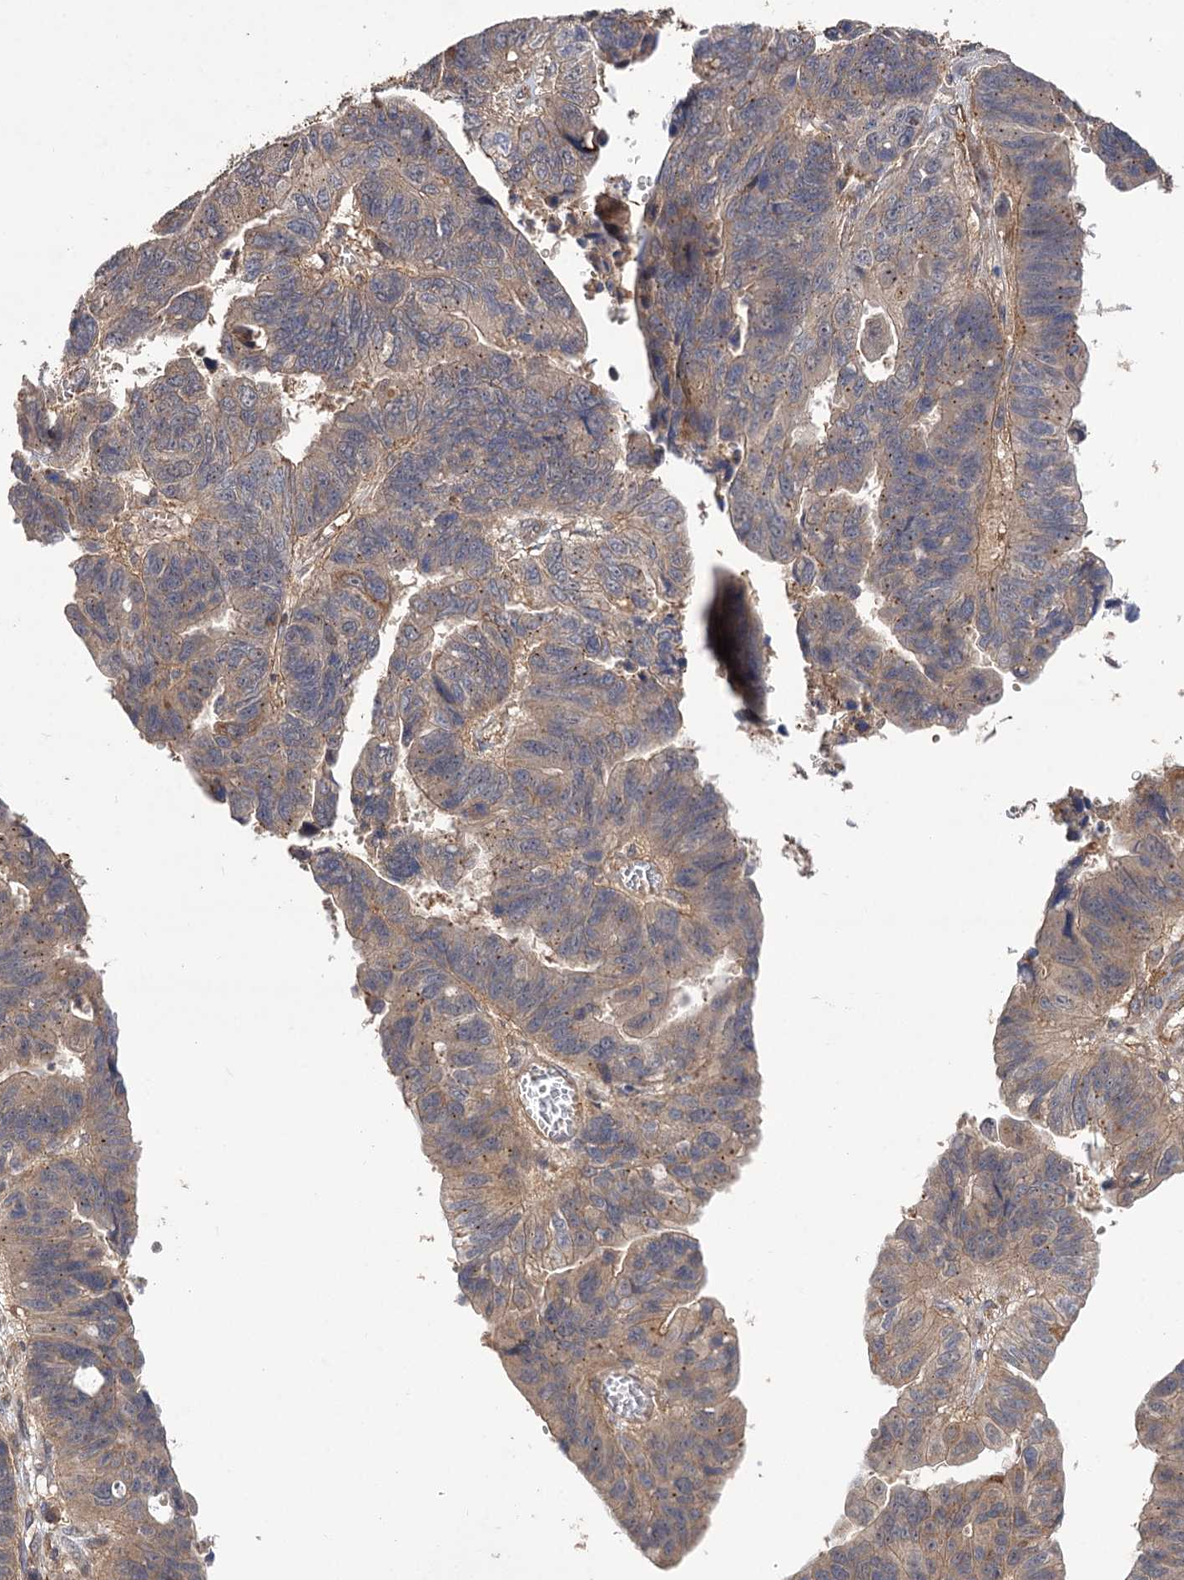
{"staining": {"intensity": "moderate", "quantity": "25%-75%", "location": "cytoplasmic/membranous"}, "tissue": "stomach cancer", "cell_type": "Tumor cells", "image_type": "cancer", "snomed": [{"axis": "morphology", "description": "Adenocarcinoma, NOS"}, {"axis": "topography", "description": "Stomach"}], "caption": "Stomach cancer (adenocarcinoma) was stained to show a protein in brown. There is medium levels of moderate cytoplasmic/membranous positivity in approximately 25%-75% of tumor cells.", "gene": "FBXW8", "patient": {"sex": "male", "age": 59}}